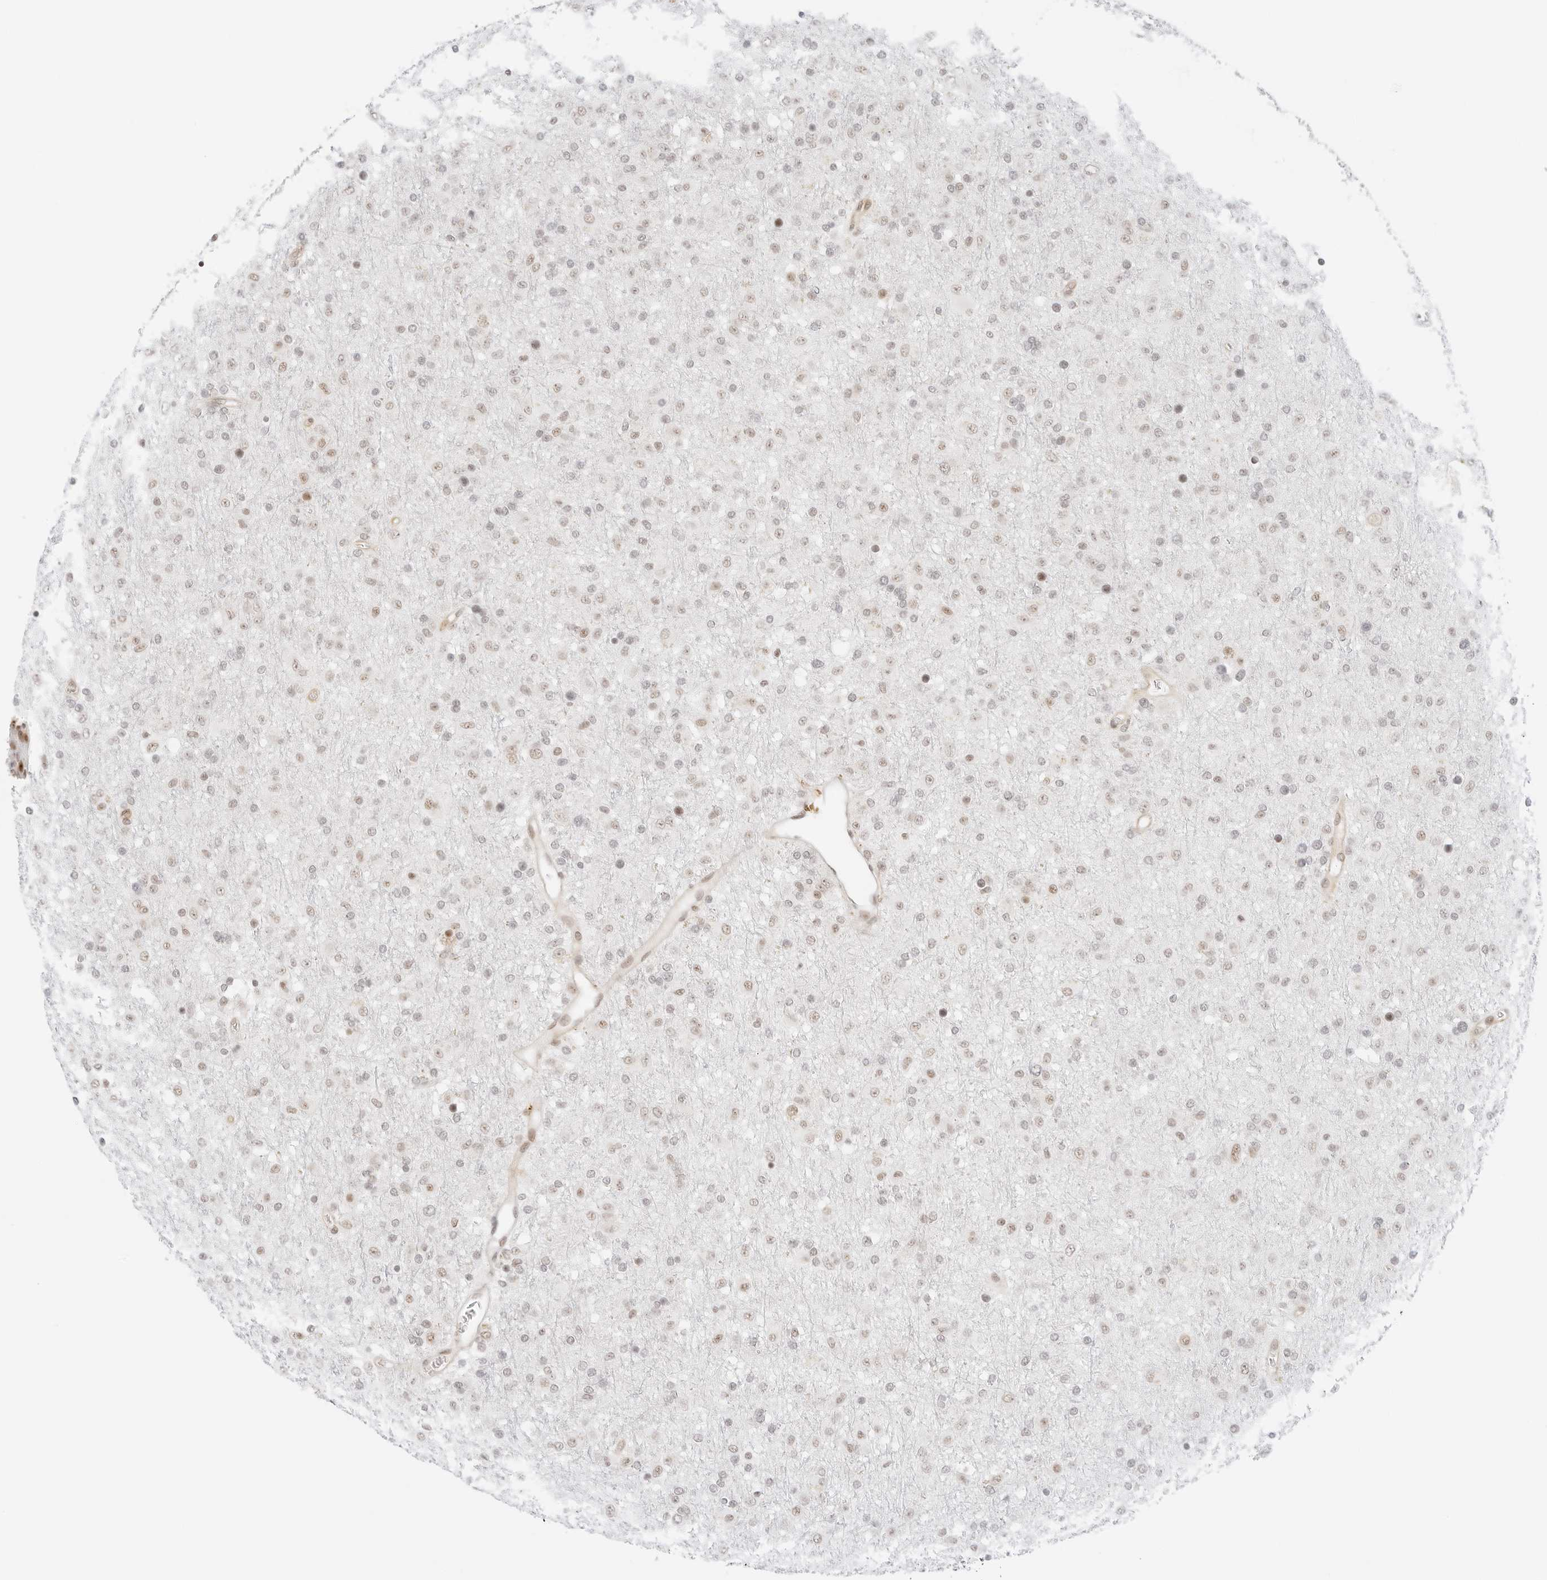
{"staining": {"intensity": "weak", "quantity": "<25%", "location": "nuclear"}, "tissue": "glioma", "cell_type": "Tumor cells", "image_type": "cancer", "snomed": [{"axis": "morphology", "description": "Glioma, malignant, Low grade"}, {"axis": "topography", "description": "Brain"}], "caption": "A high-resolution micrograph shows immunohistochemistry staining of glioma, which demonstrates no significant expression in tumor cells.", "gene": "ITGA6", "patient": {"sex": "male", "age": 65}}